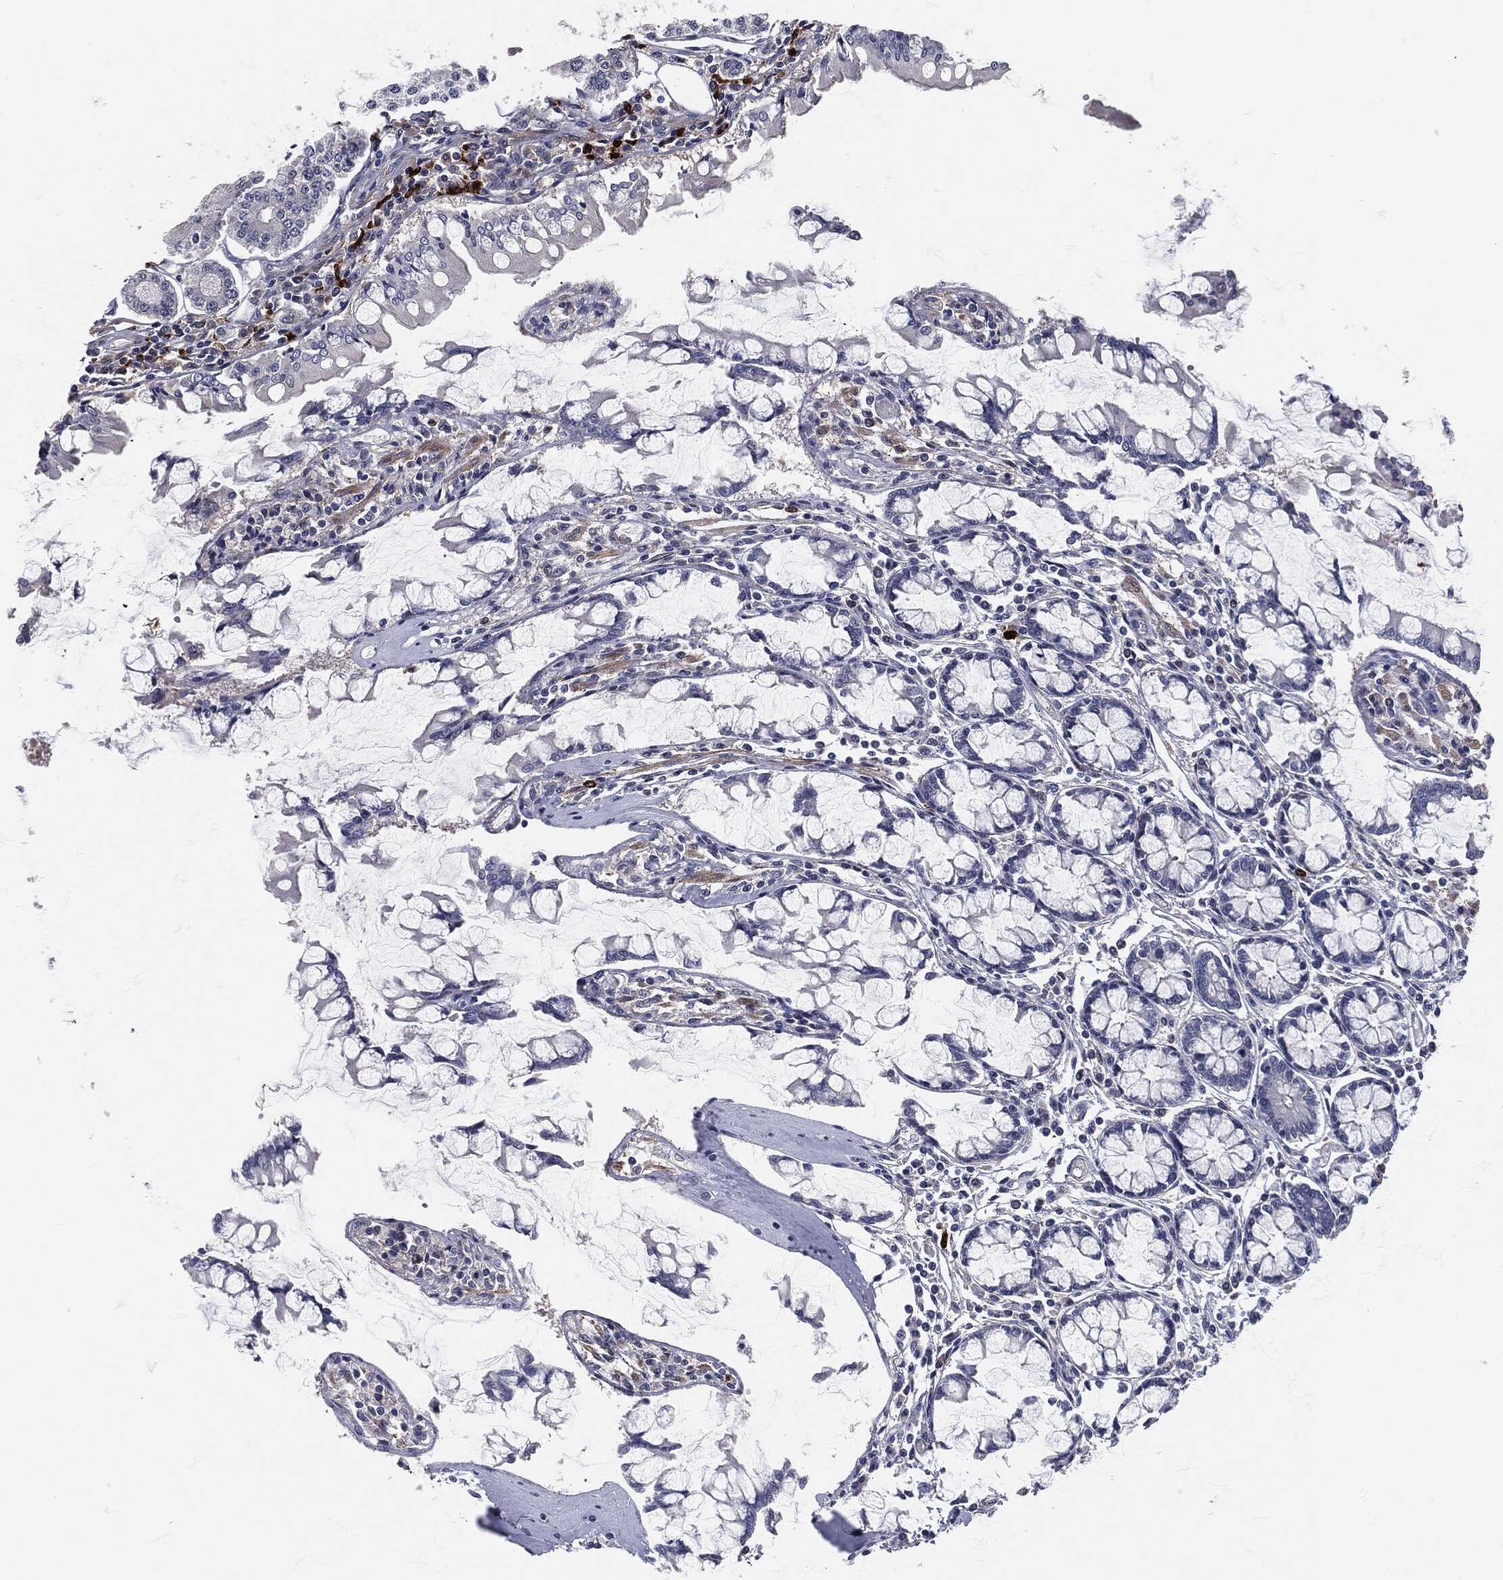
{"staining": {"intensity": "negative", "quantity": "none", "location": "none"}, "tissue": "carcinoid", "cell_type": "Tumor cells", "image_type": "cancer", "snomed": [{"axis": "morphology", "description": "Carcinoid, malignant, NOS"}, {"axis": "topography", "description": "Small intestine"}], "caption": "Immunohistochemical staining of human carcinoid displays no significant expression in tumor cells.", "gene": "MPO", "patient": {"sex": "female", "age": 65}}